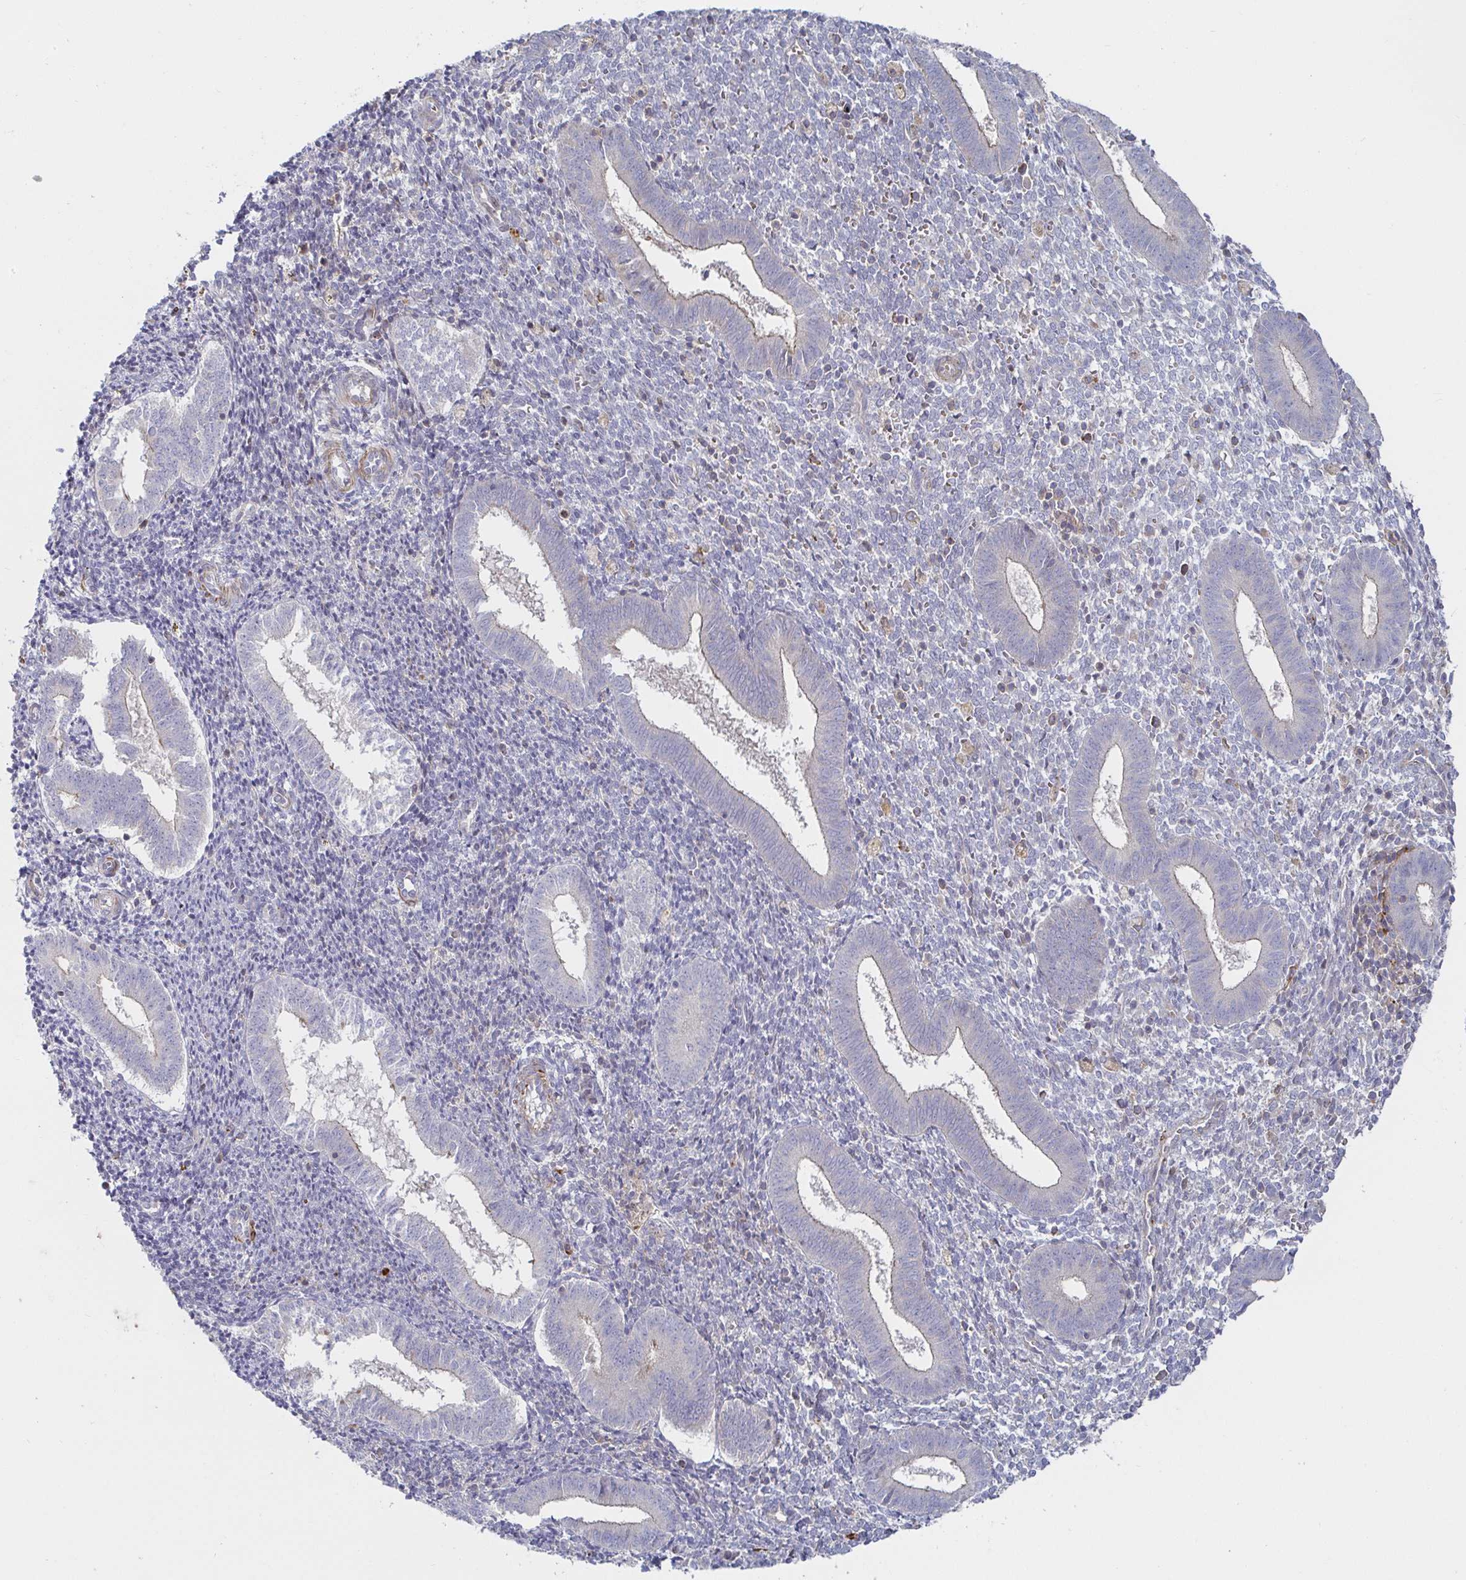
{"staining": {"intensity": "negative", "quantity": "none", "location": "none"}, "tissue": "endometrium", "cell_type": "Cells in endometrial stroma", "image_type": "normal", "snomed": [{"axis": "morphology", "description": "Normal tissue, NOS"}, {"axis": "topography", "description": "Endometrium"}], "caption": "This is an IHC image of normal endometrium. There is no positivity in cells in endometrial stroma.", "gene": "SSH2", "patient": {"sex": "female", "age": 25}}